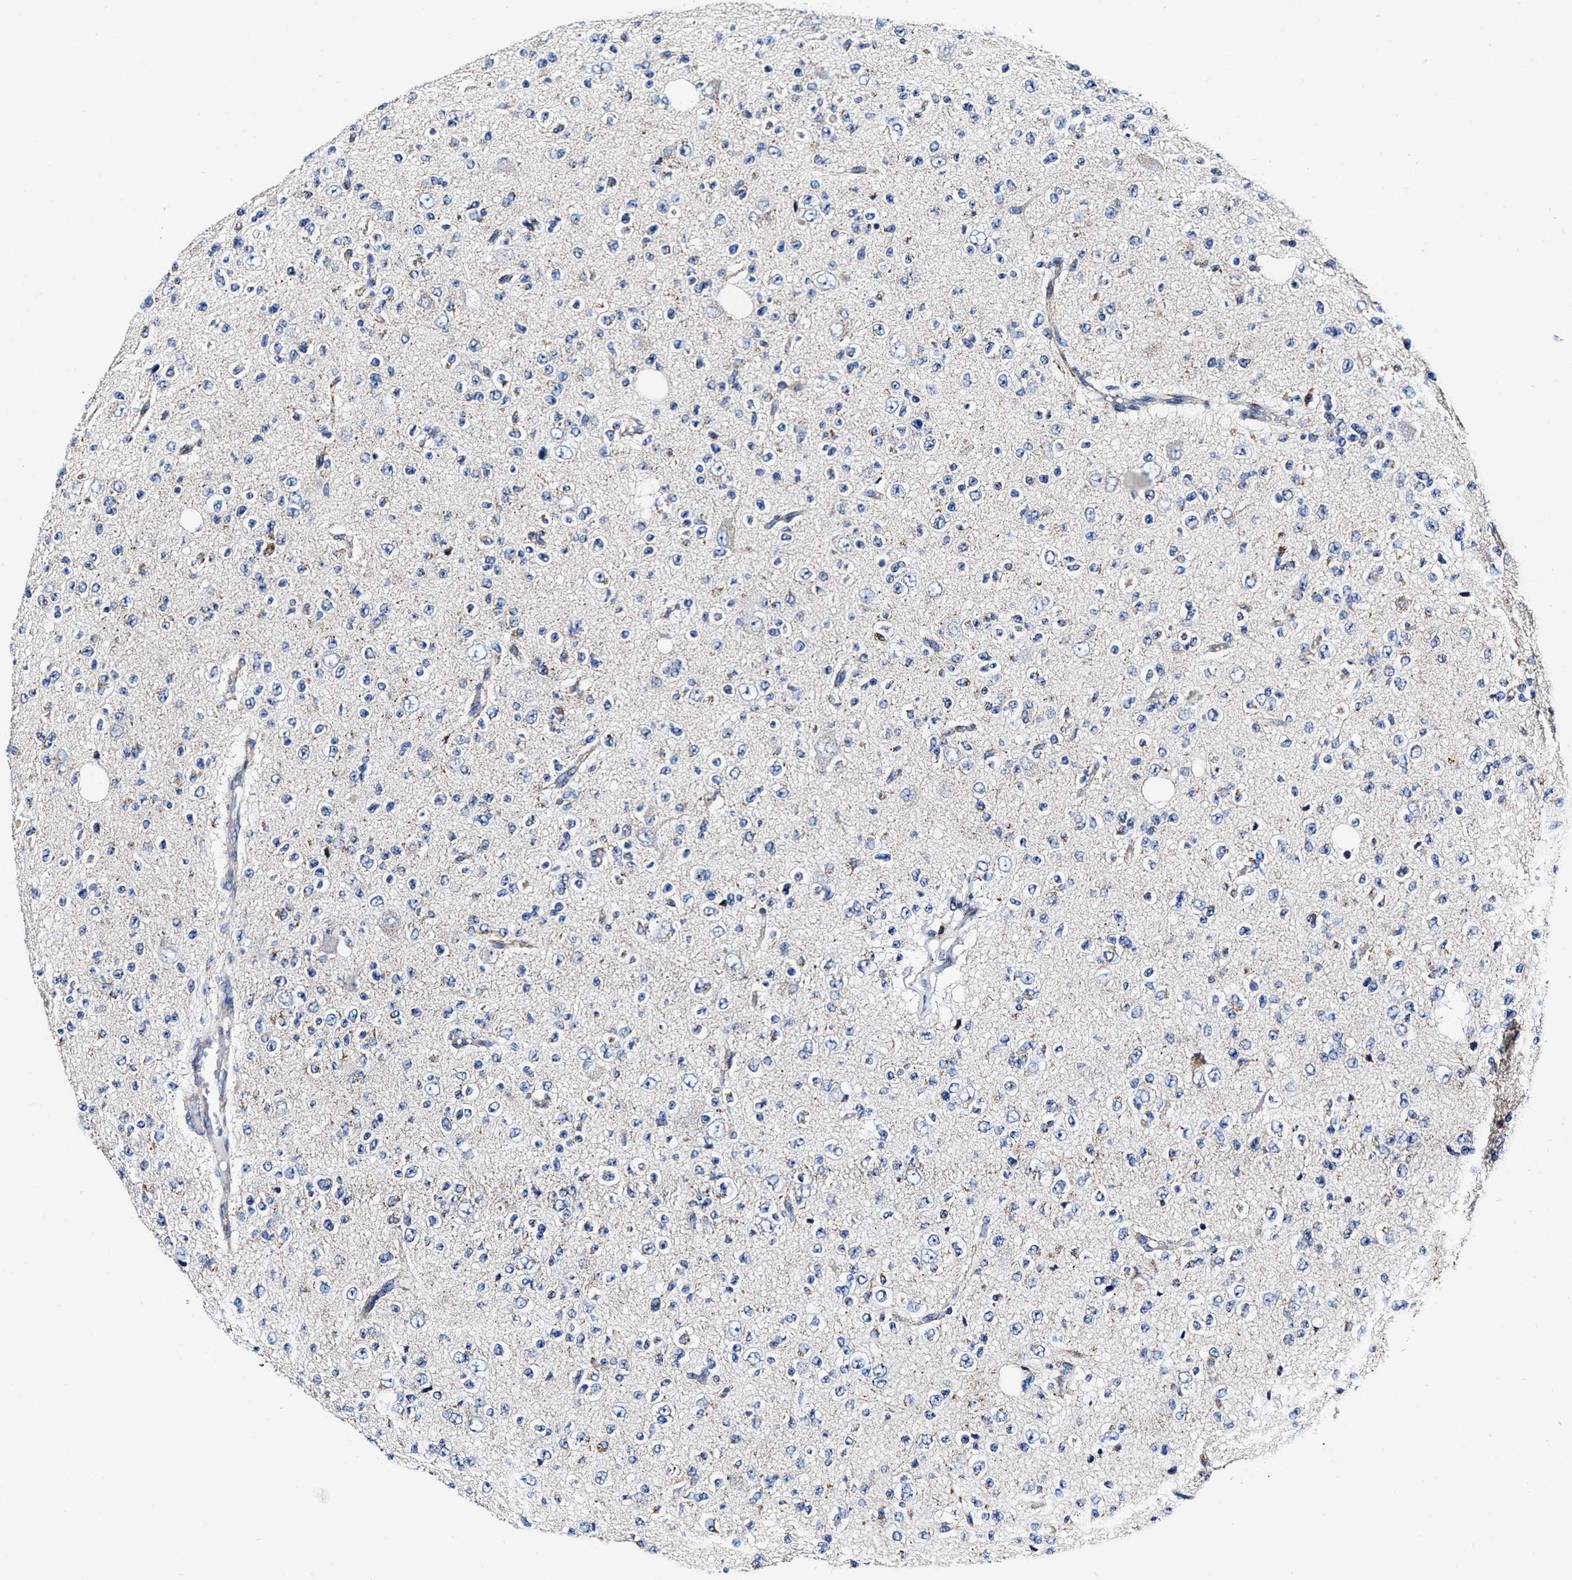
{"staining": {"intensity": "negative", "quantity": "none", "location": "none"}, "tissue": "glioma", "cell_type": "Tumor cells", "image_type": "cancer", "snomed": [{"axis": "morphology", "description": "Glioma, malignant, High grade"}, {"axis": "topography", "description": "pancreas cauda"}], "caption": "High-grade glioma (malignant) was stained to show a protein in brown. There is no significant expression in tumor cells. The staining is performed using DAB (3,3'-diaminobenzidine) brown chromogen with nuclei counter-stained in using hematoxylin.", "gene": "HINT2", "patient": {"sex": "male", "age": 60}}